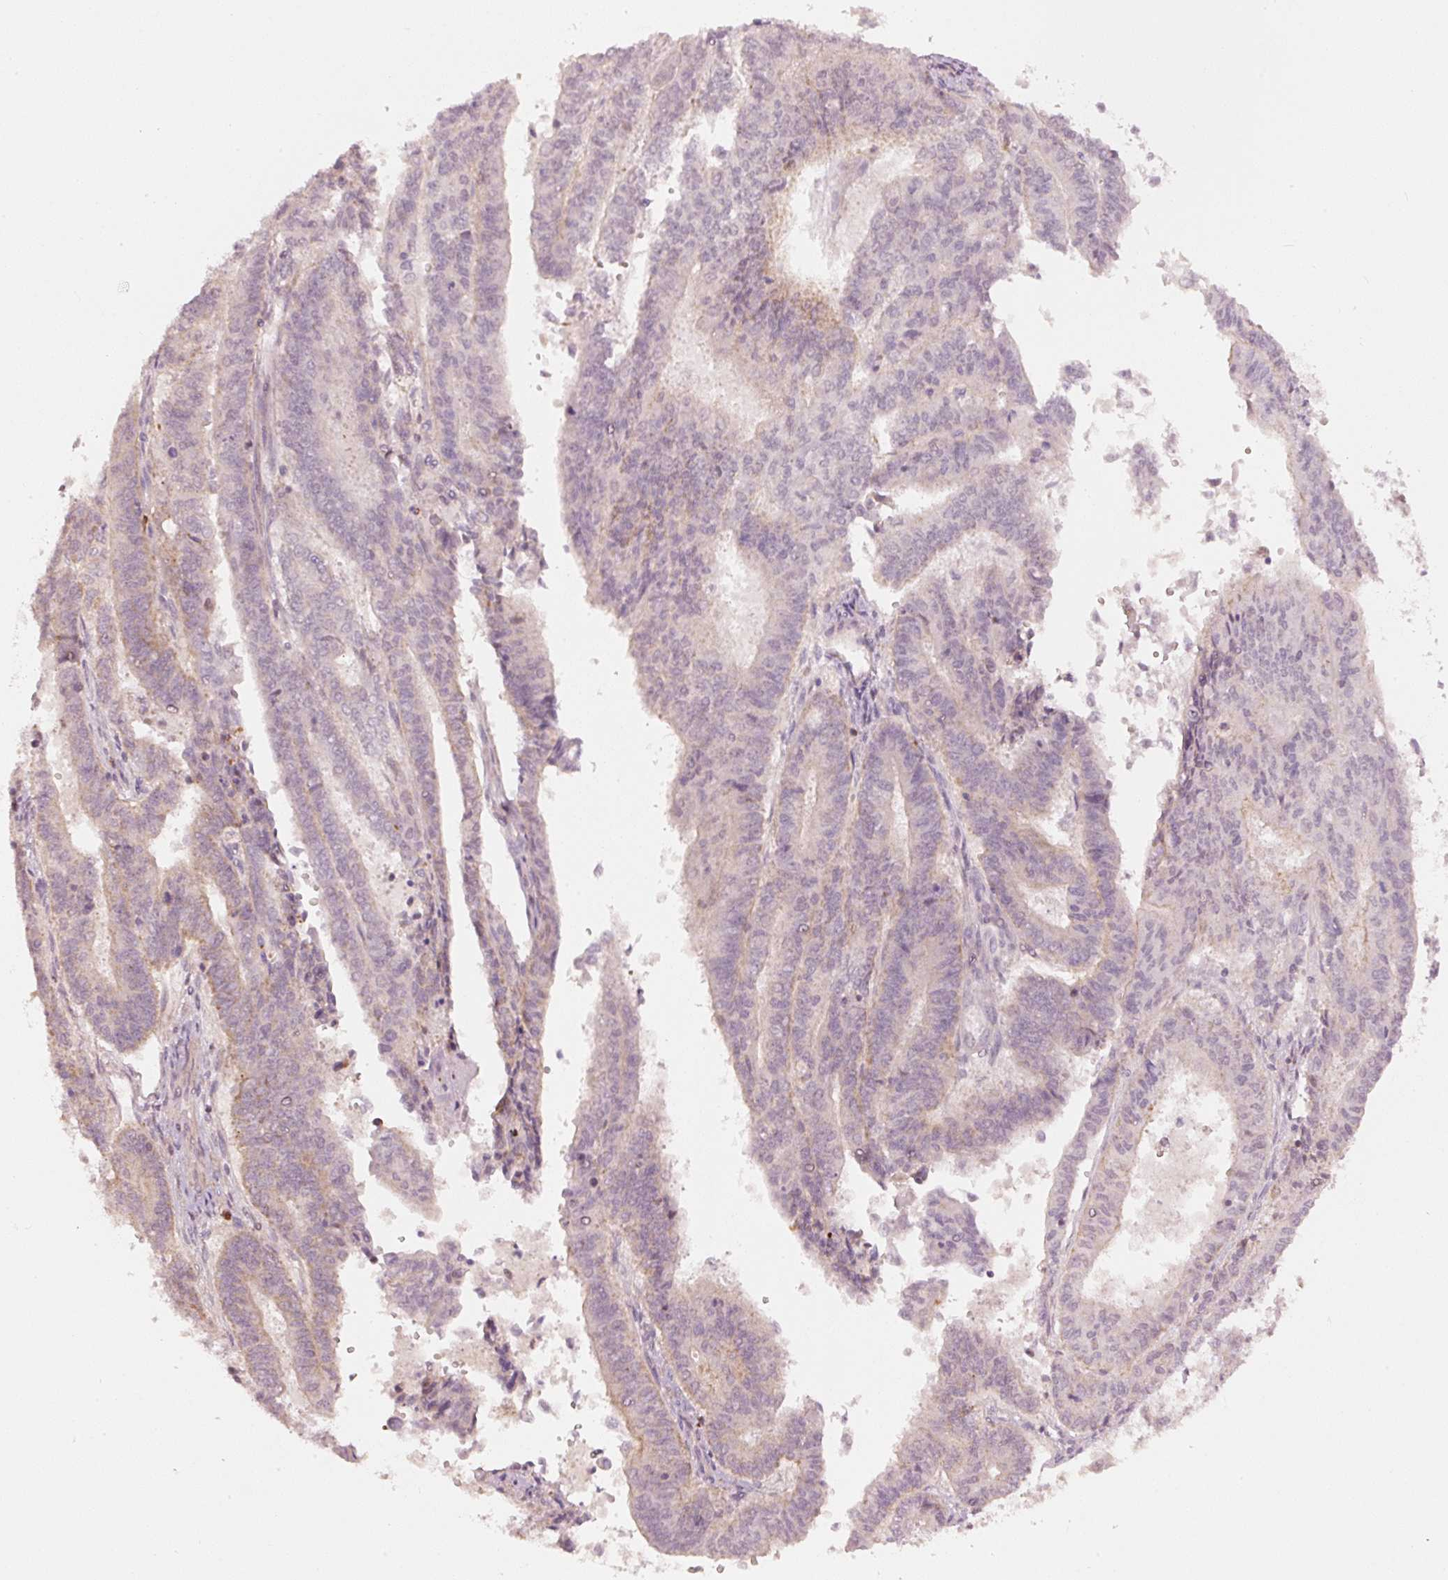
{"staining": {"intensity": "negative", "quantity": "none", "location": "none"}, "tissue": "endometrial cancer", "cell_type": "Tumor cells", "image_type": "cancer", "snomed": [{"axis": "morphology", "description": "Adenocarcinoma, NOS"}, {"axis": "topography", "description": "Endometrium"}], "caption": "This histopathology image is of adenocarcinoma (endometrial) stained with immunohistochemistry to label a protein in brown with the nuclei are counter-stained blue. There is no positivity in tumor cells. (Stains: DAB (3,3'-diaminobenzidine) immunohistochemistry with hematoxylin counter stain, Microscopy: brightfield microscopy at high magnification).", "gene": "ARHGAP22", "patient": {"sex": "female", "age": 59}}